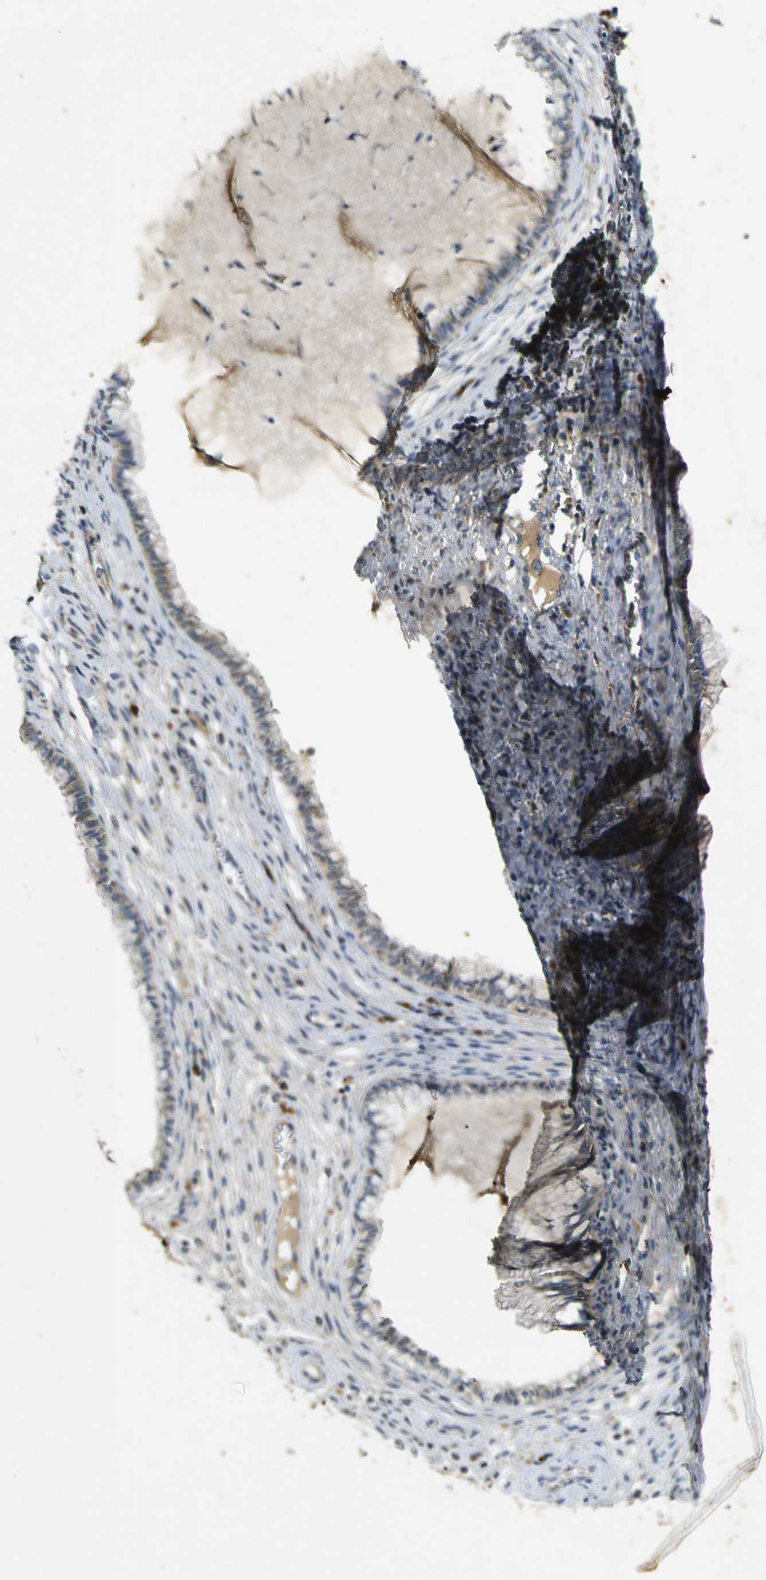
{"staining": {"intensity": "weak", "quantity": ">75%", "location": "cytoplasmic/membranous"}, "tissue": "cervical cancer", "cell_type": "Tumor cells", "image_type": "cancer", "snomed": [{"axis": "morphology", "description": "Adenocarcinoma, NOS"}, {"axis": "topography", "description": "Cervix"}], "caption": "IHC of human cervical cancer (adenocarcinoma) displays low levels of weak cytoplasmic/membranous positivity in approximately >75% of tumor cells.", "gene": "MAGI2", "patient": {"sex": "female", "age": 44}}